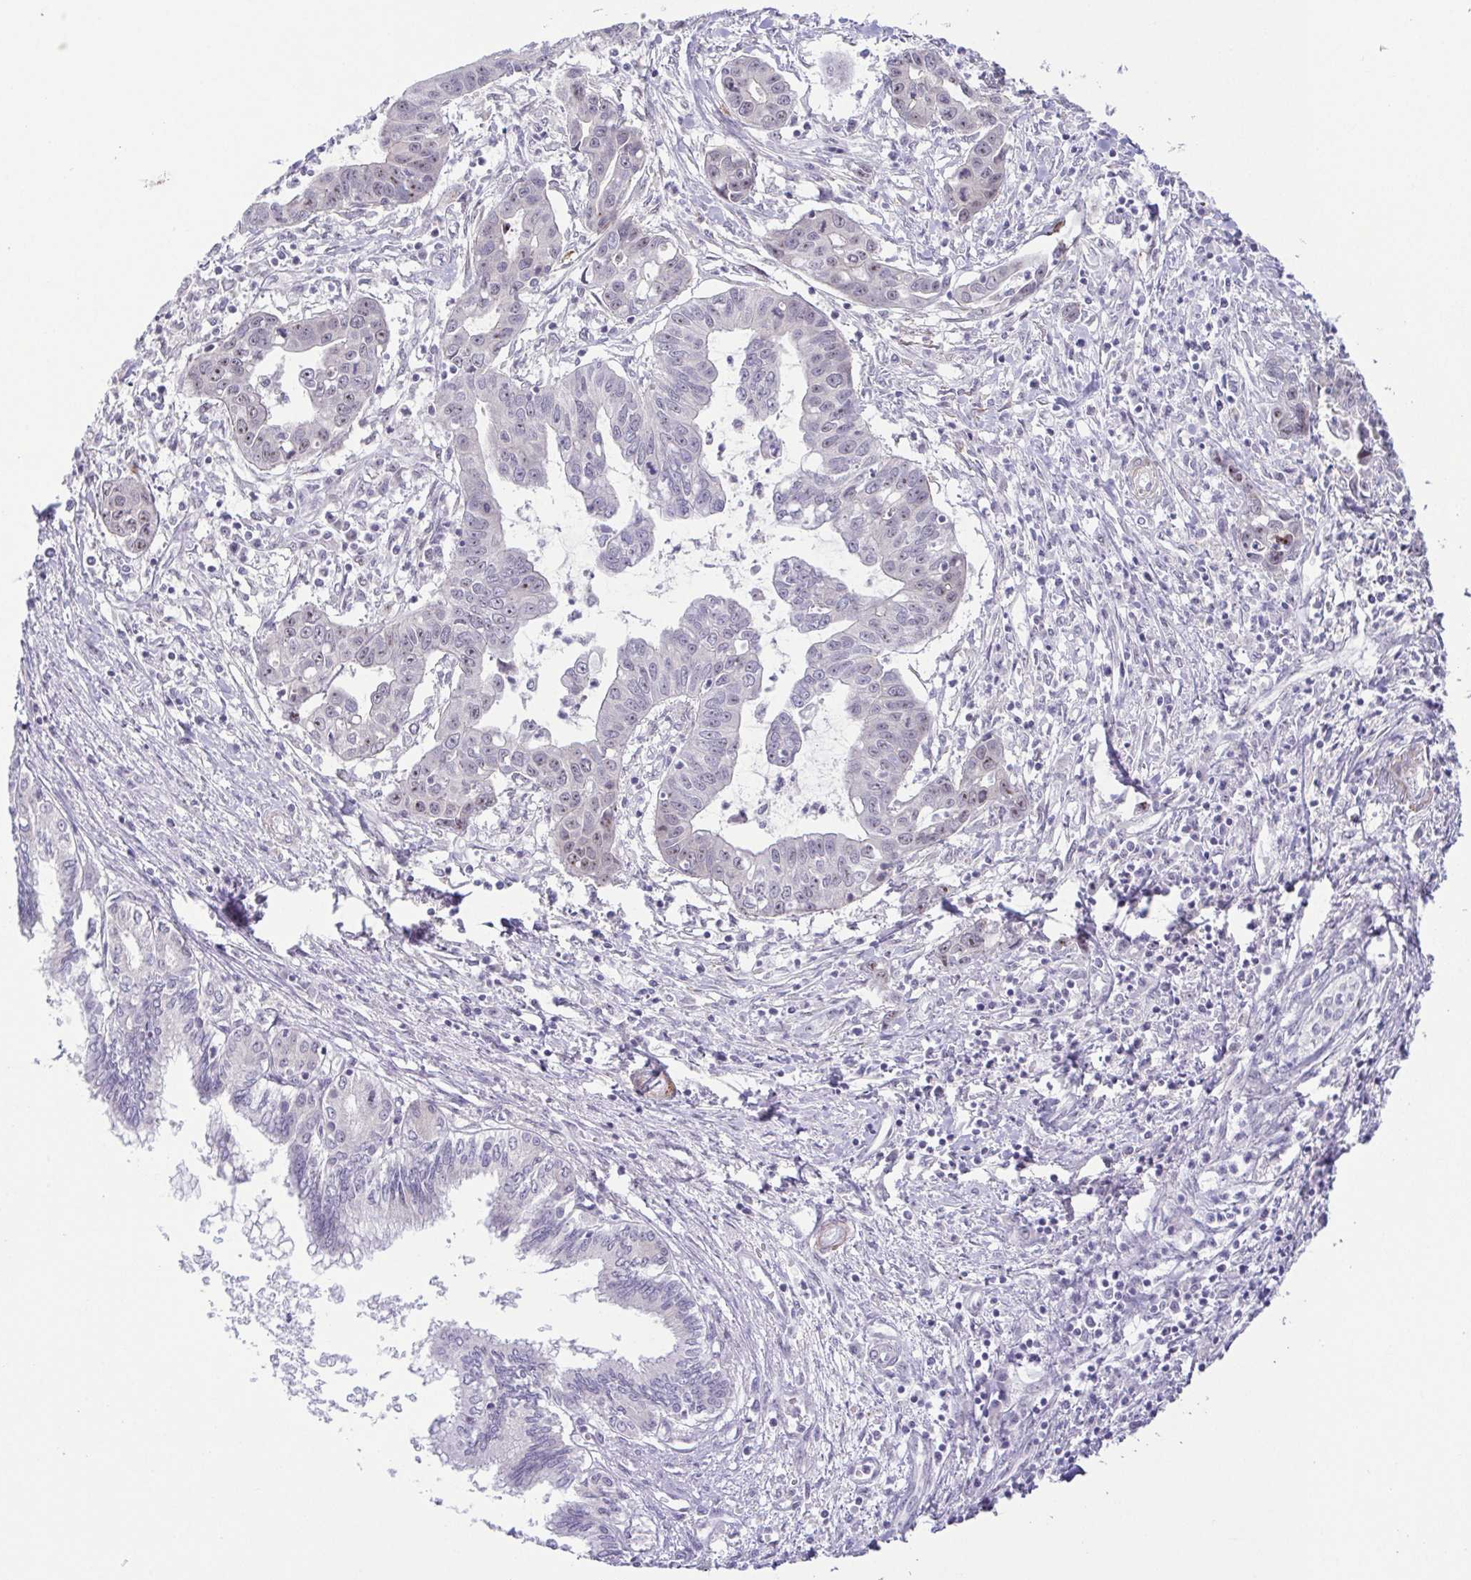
{"staining": {"intensity": "negative", "quantity": "none", "location": "none"}, "tissue": "liver cancer", "cell_type": "Tumor cells", "image_type": "cancer", "snomed": [{"axis": "morphology", "description": "Cholangiocarcinoma"}, {"axis": "topography", "description": "Liver"}], "caption": "An immunohistochemistry (IHC) image of liver cholangiocarcinoma is shown. There is no staining in tumor cells of liver cholangiocarcinoma. (DAB (3,3'-diaminobenzidine) immunohistochemistry (IHC) visualized using brightfield microscopy, high magnification).", "gene": "RSL24D1", "patient": {"sex": "male", "age": 58}}